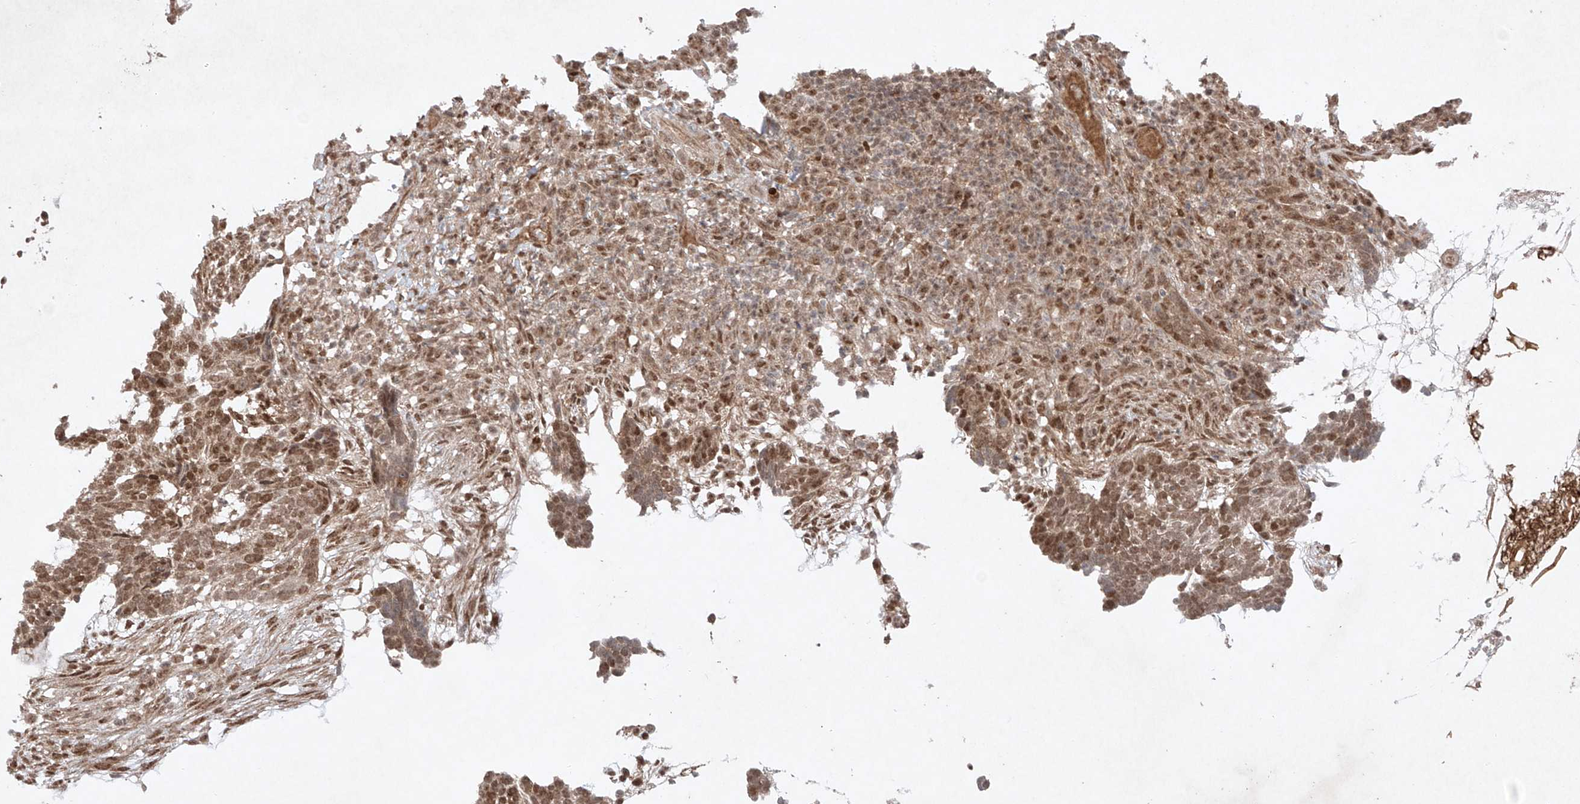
{"staining": {"intensity": "moderate", "quantity": ">75%", "location": "cytoplasmic/membranous,nuclear"}, "tissue": "skin cancer", "cell_type": "Tumor cells", "image_type": "cancer", "snomed": [{"axis": "morphology", "description": "Basal cell carcinoma"}, {"axis": "topography", "description": "Skin"}], "caption": "A medium amount of moderate cytoplasmic/membranous and nuclear positivity is identified in about >75% of tumor cells in basal cell carcinoma (skin) tissue. The staining was performed using DAB, with brown indicating positive protein expression. Nuclei are stained blue with hematoxylin.", "gene": "RNF31", "patient": {"sex": "male", "age": 85}}